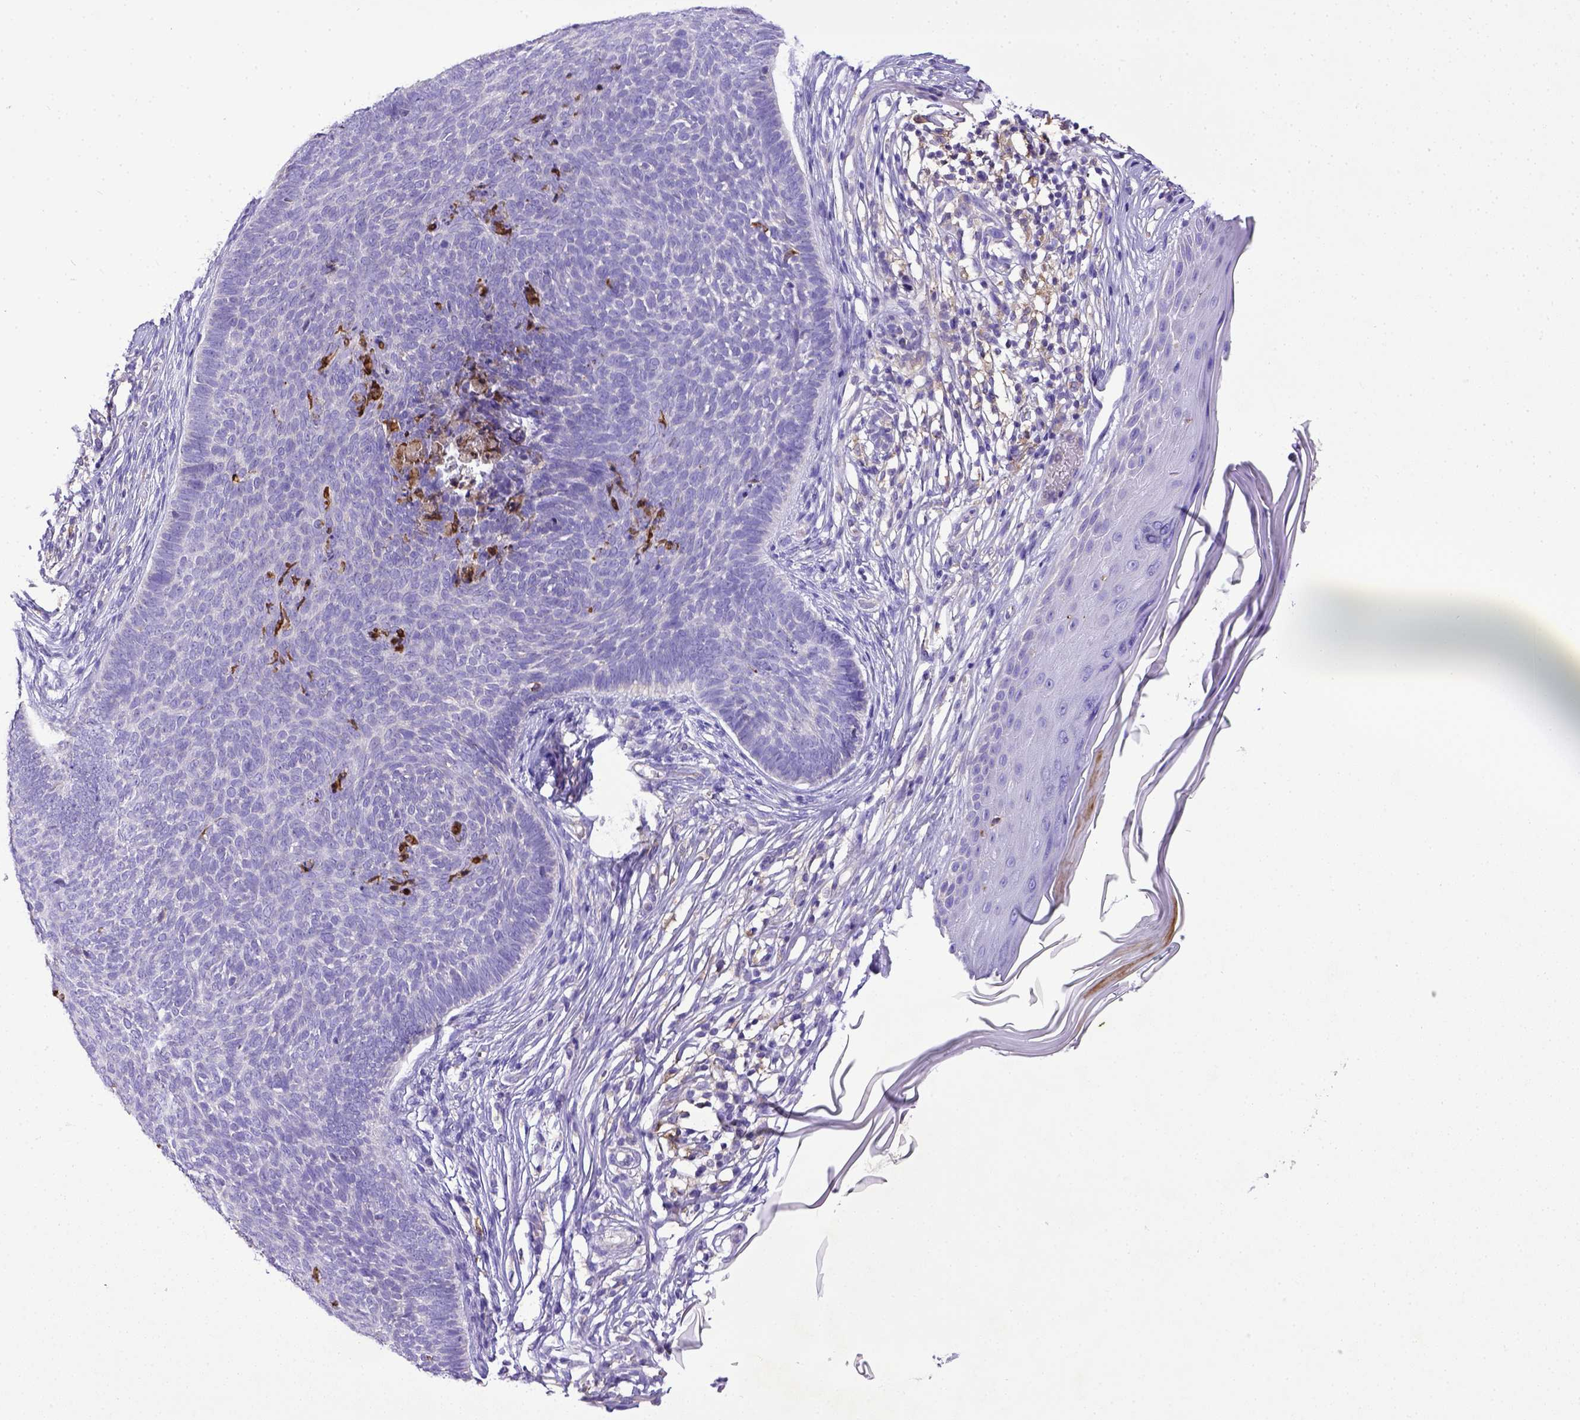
{"staining": {"intensity": "negative", "quantity": "none", "location": "none"}, "tissue": "skin cancer", "cell_type": "Tumor cells", "image_type": "cancer", "snomed": [{"axis": "morphology", "description": "Basal cell carcinoma"}, {"axis": "topography", "description": "Skin"}], "caption": "Human skin cancer (basal cell carcinoma) stained for a protein using immunohistochemistry (IHC) exhibits no expression in tumor cells.", "gene": "CD40", "patient": {"sex": "male", "age": 85}}